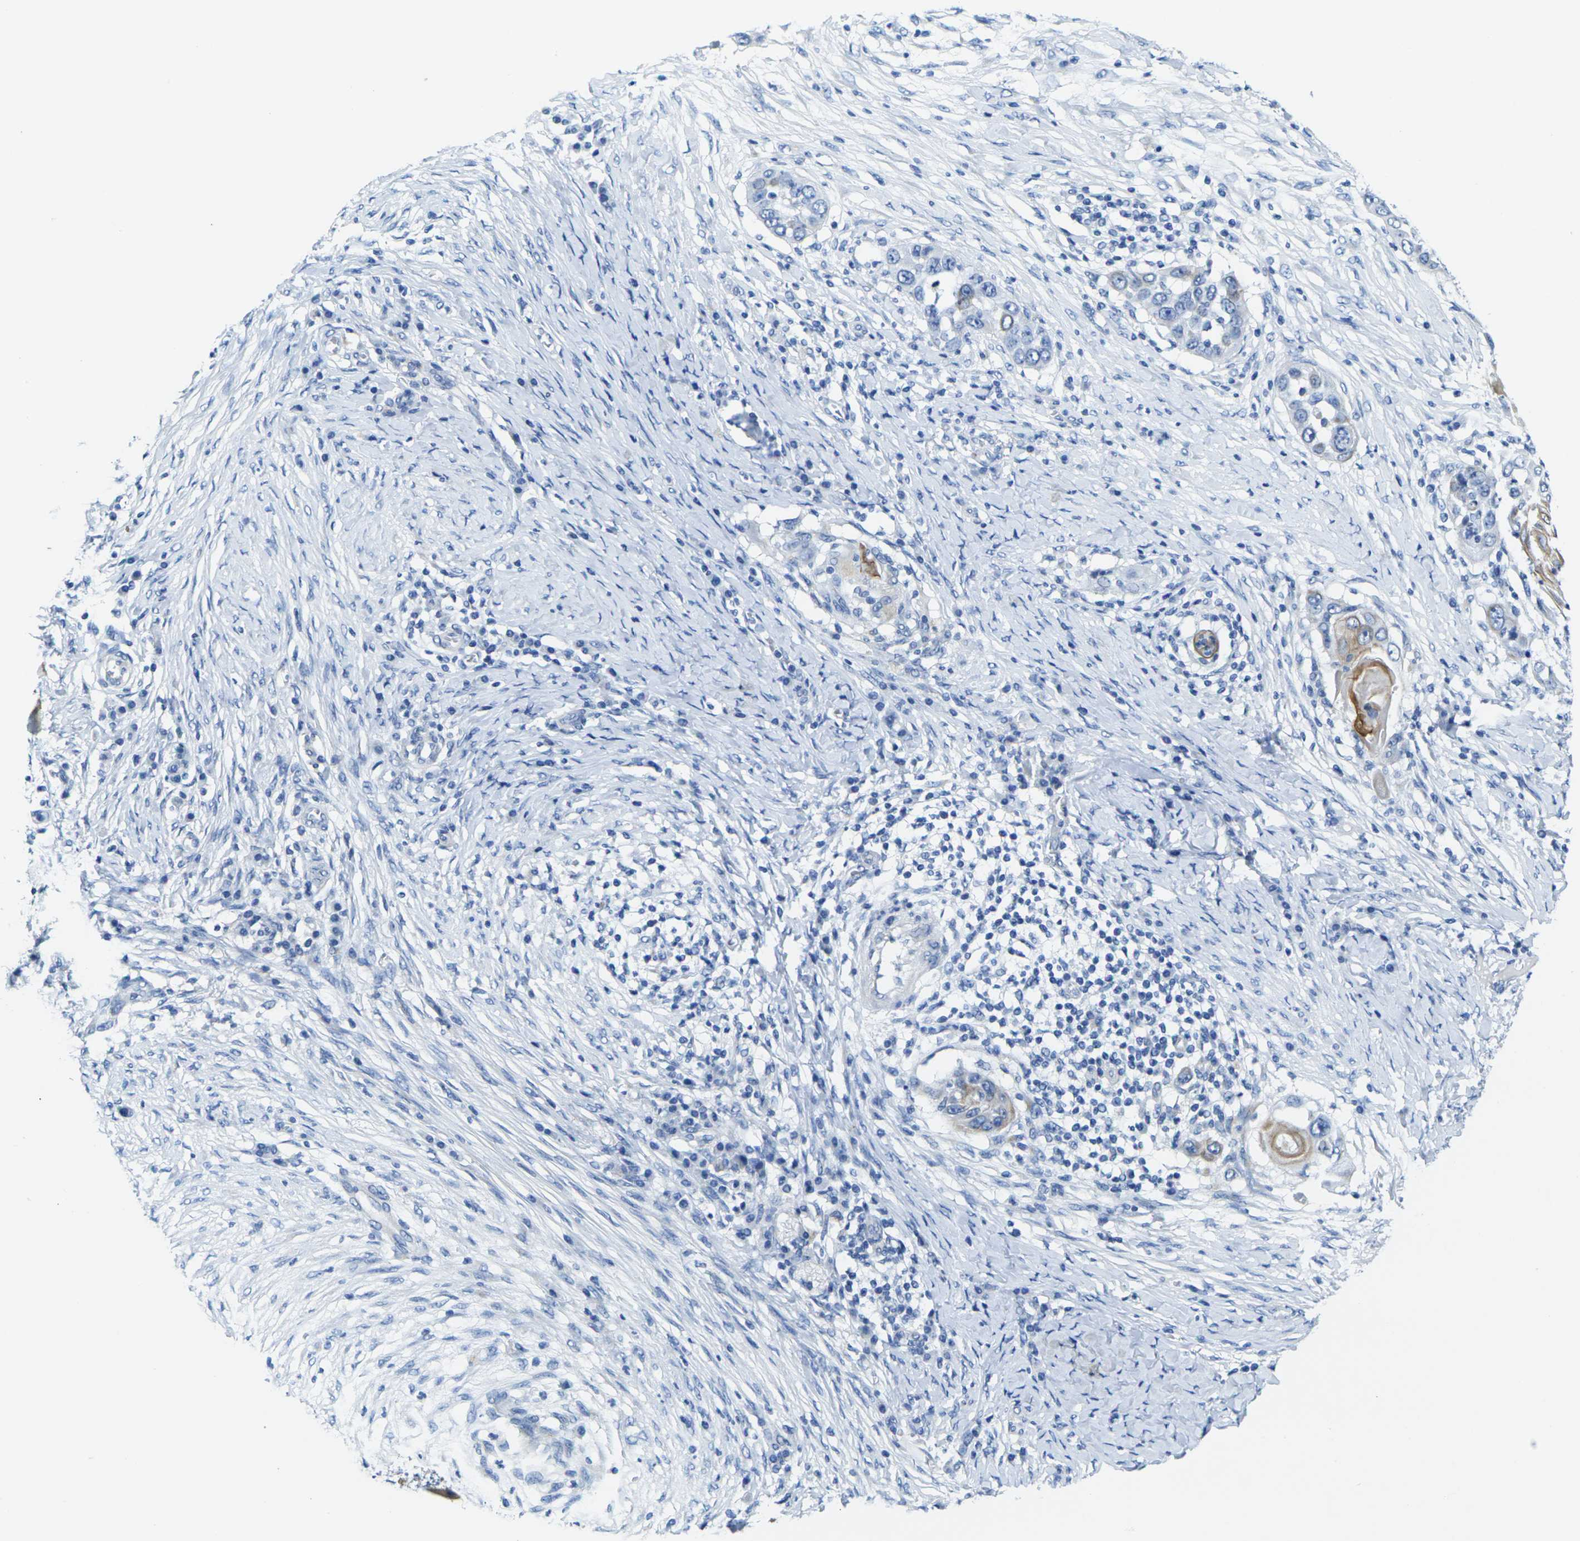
{"staining": {"intensity": "moderate", "quantity": "25%-75%", "location": "cytoplasmic/membranous"}, "tissue": "skin cancer", "cell_type": "Tumor cells", "image_type": "cancer", "snomed": [{"axis": "morphology", "description": "Squamous cell carcinoma, NOS"}, {"axis": "topography", "description": "Skin"}], "caption": "A high-resolution photomicrograph shows IHC staining of skin cancer, which displays moderate cytoplasmic/membranous positivity in approximately 25%-75% of tumor cells.", "gene": "CRK", "patient": {"sex": "female", "age": 44}}